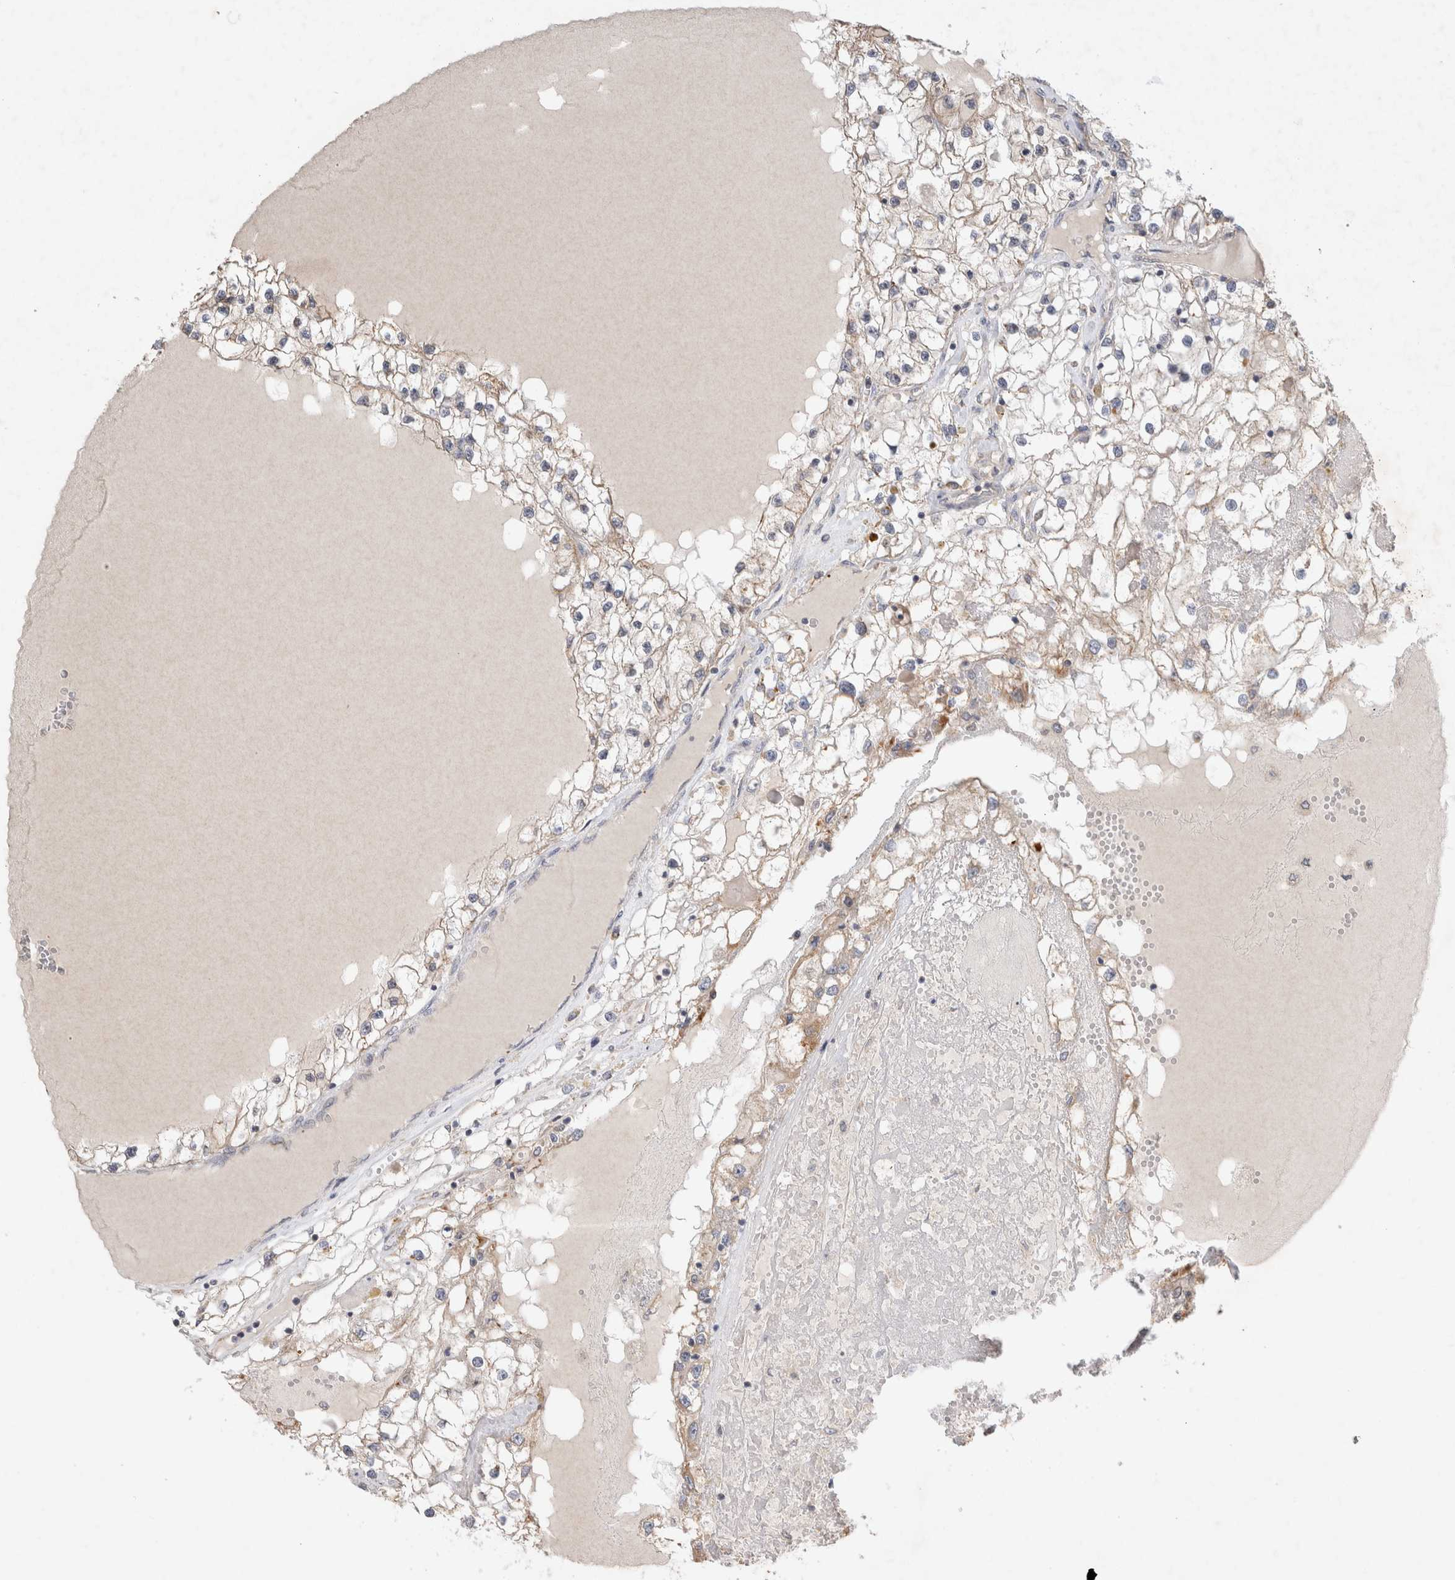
{"staining": {"intensity": "weak", "quantity": "<25%", "location": "cytoplasmic/membranous"}, "tissue": "renal cancer", "cell_type": "Tumor cells", "image_type": "cancer", "snomed": [{"axis": "morphology", "description": "Adenocarcinoma, NOS"}, {"axis": "topography", "description": "Kidney"}], "caption": "Immunohistochemistry (IHC) of renal cancer (adenocarcinoma) exhibits no positivity in tumor cells.", "gene": "NEDD4L", "patient": {"sex": "male", "age": 68}}